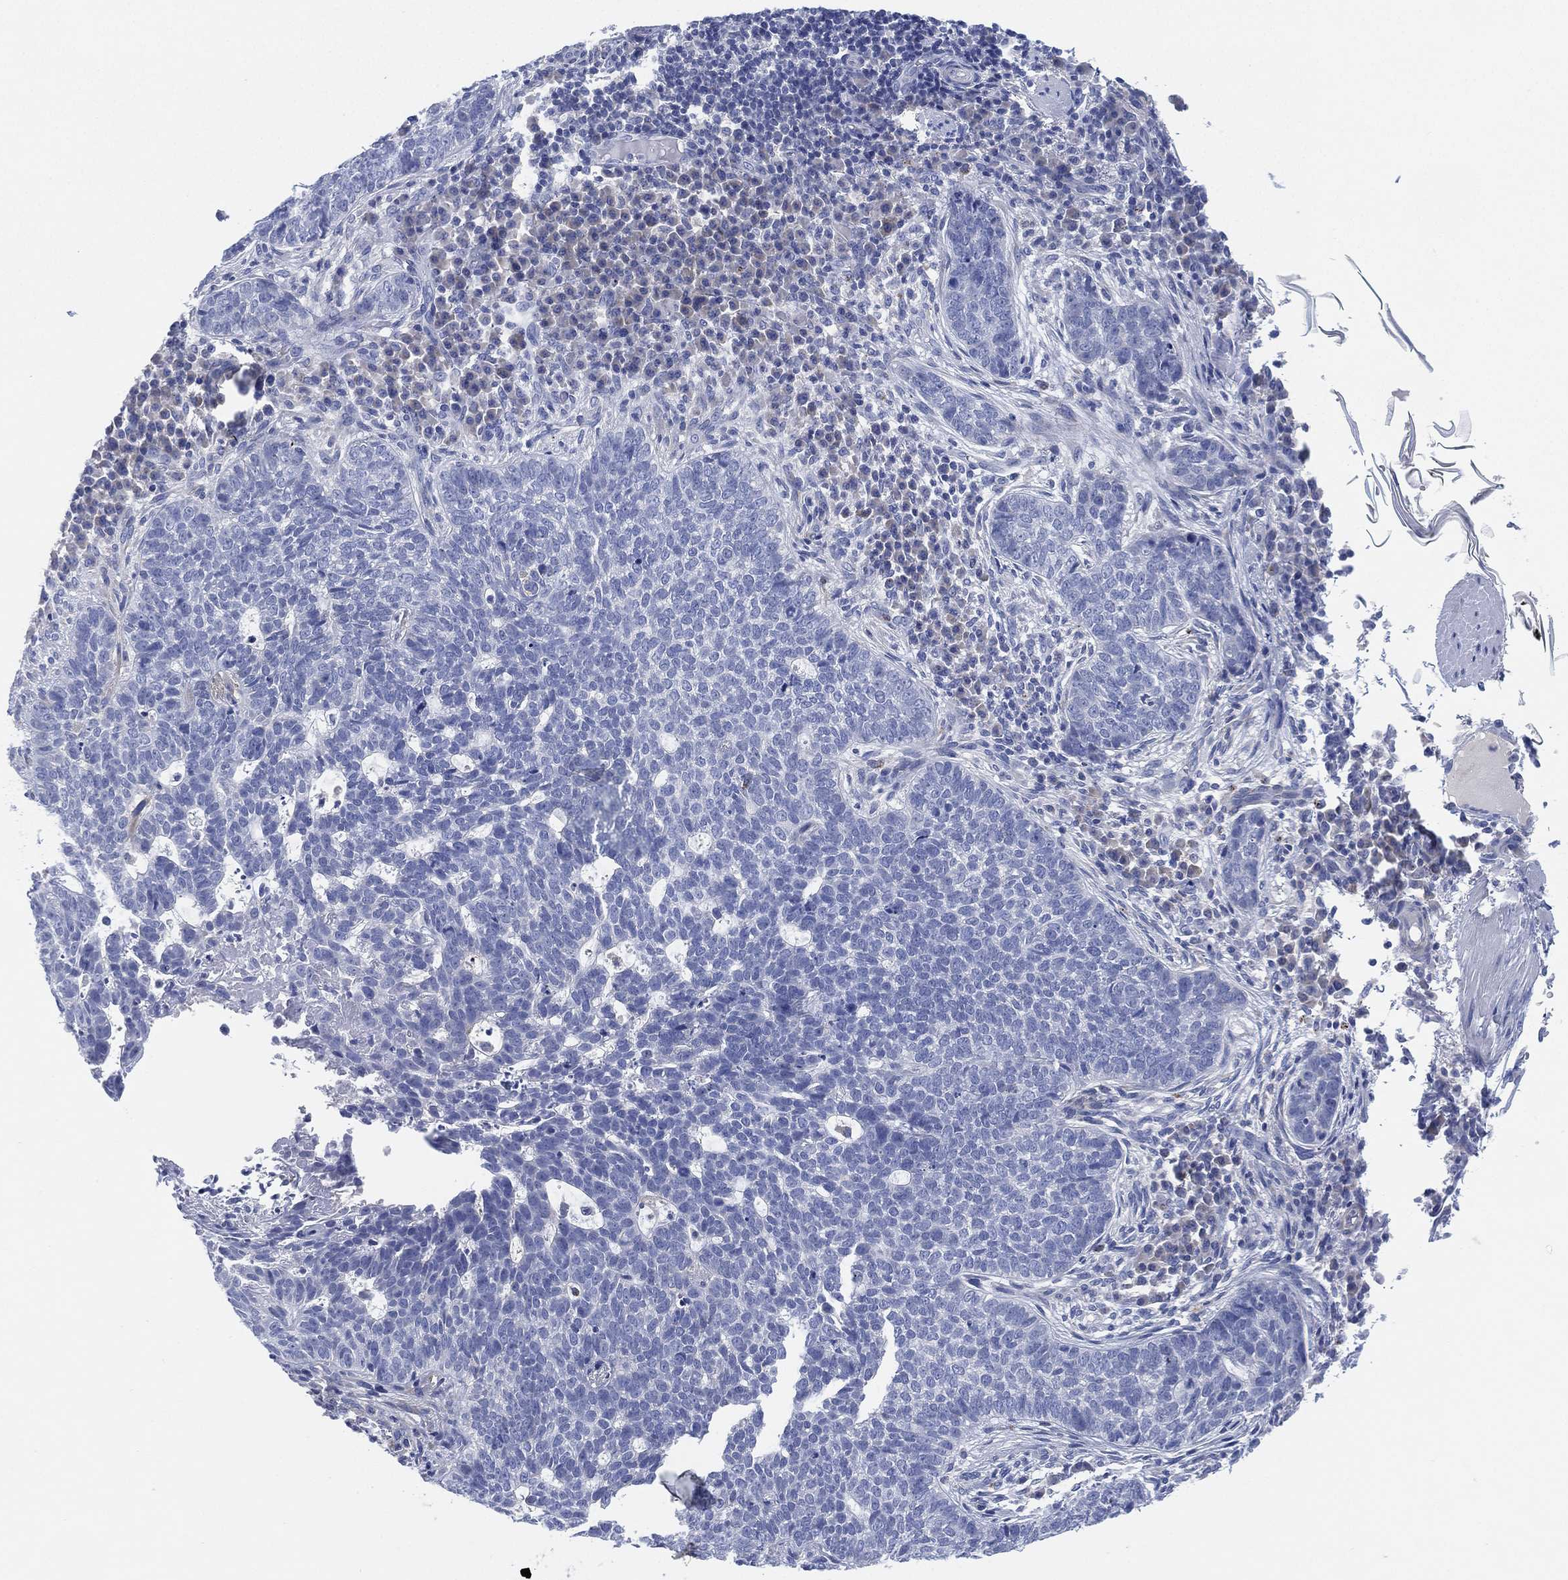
{"staining": {"intensity": "negative", "quantity": "none", "location": "none"}, "tissue": "skin cancer", "cell_type": "Tumor cells", "image_type": "cancer", "snomed": [{"axis": "morphology", "description": "Basal cell carcinoma"}, {"axis": "topography", "description": "Skin"}], "caption": "Image shows no significant protein positivity in tumor cells of skin basal cell carcinoma.", "gene": "ADAD2", "patient": {"sex": "female", "age": 69}}